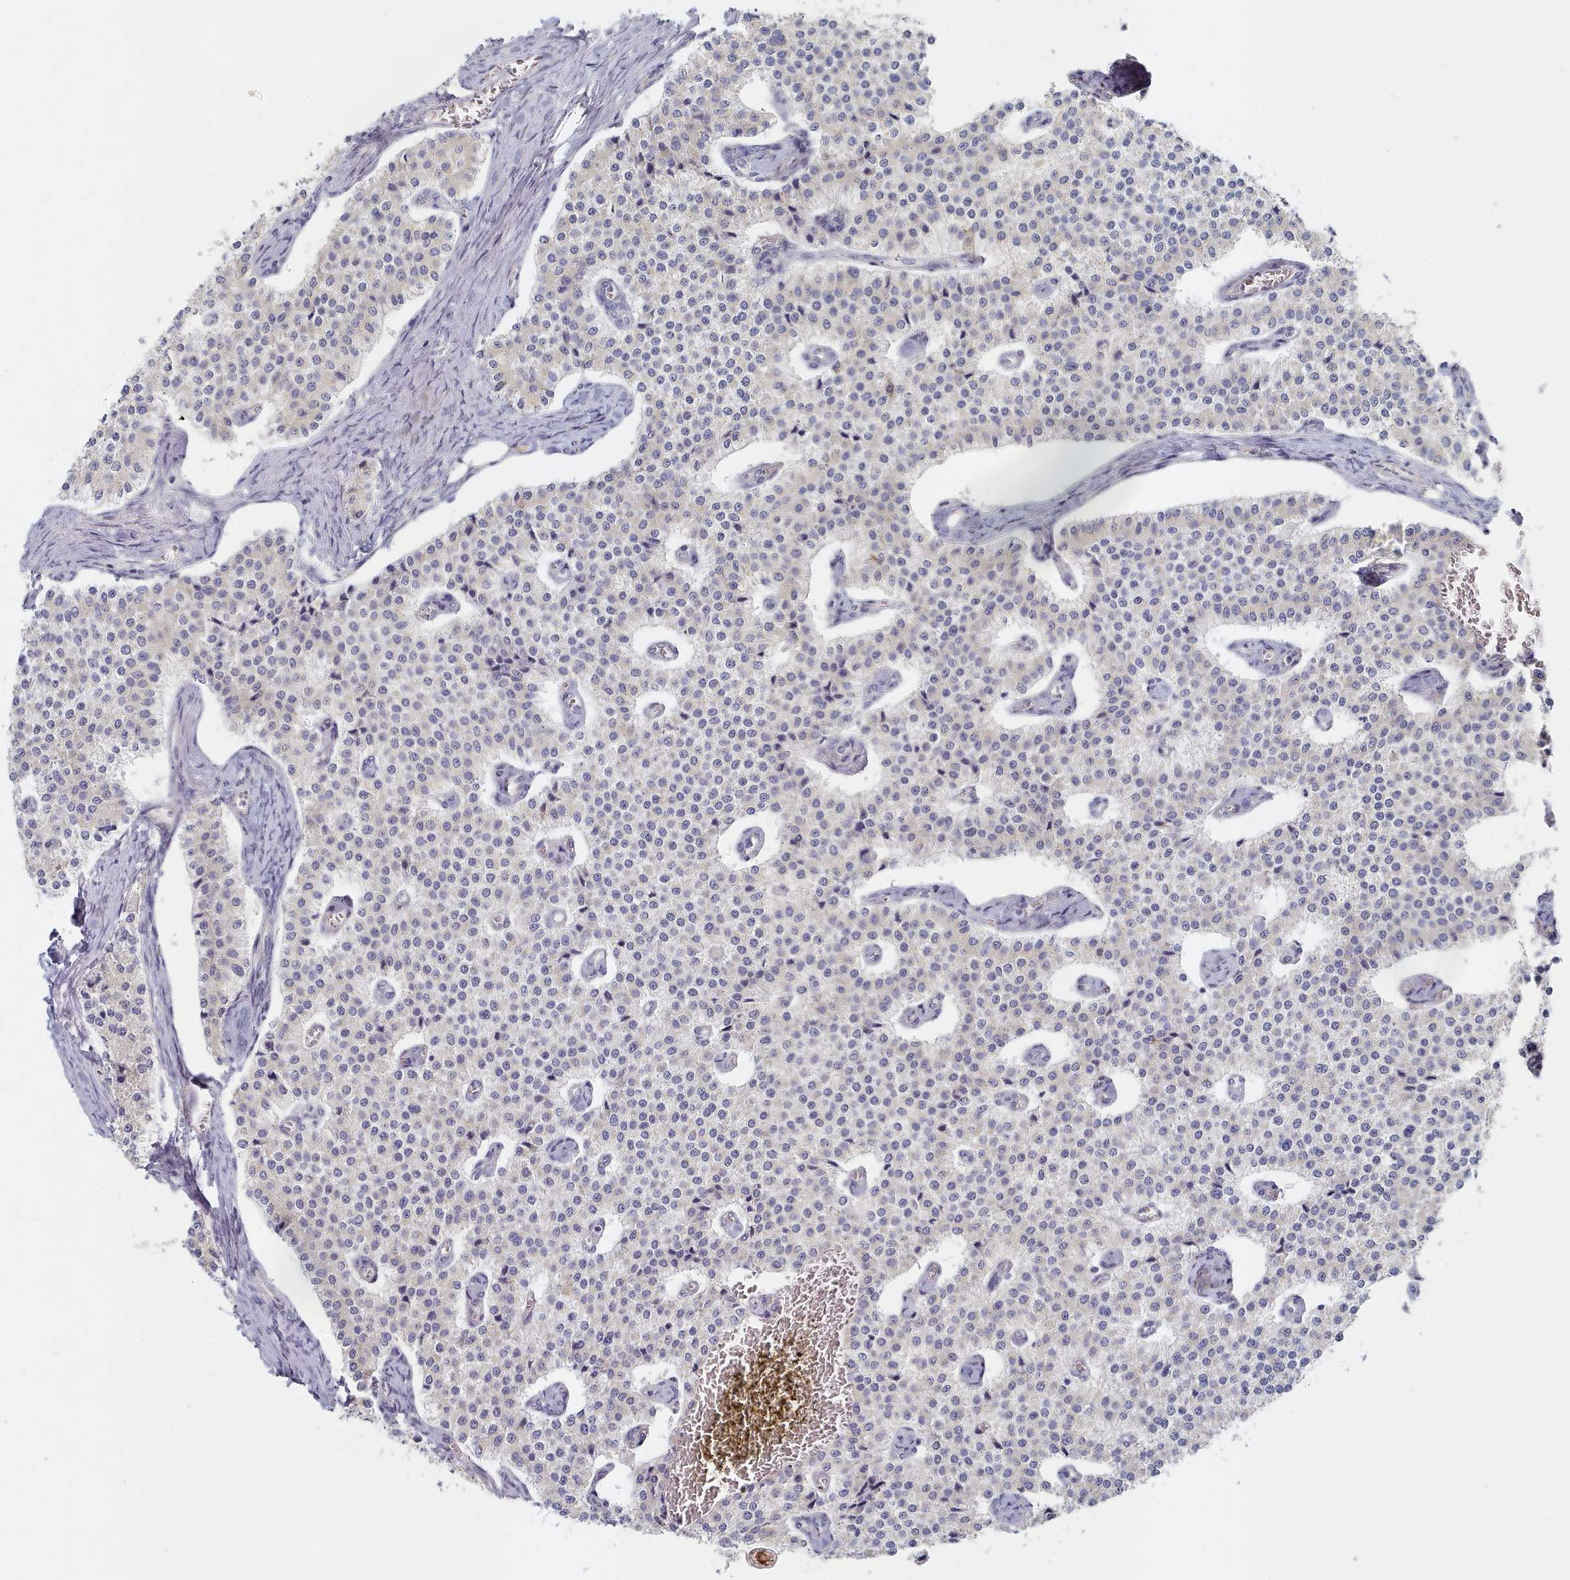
{"staining": {"intensity": "negative", "quantity": "none", "location": "none"}, "tissue": "carcinoid", "cell_type": "Tumor cells", "image_type": "cancer", "snomed": [{"axis": "morphology", "description": "Carcinoid, malignant, NOS"}, {"axis": "topography", "description": "Colon"}], "caption": "High power microscopy histopathology image of an IHC photomicrograph of carcinoid, revealing no significant positivity in tumor cells. The staining was performed using DAB (3,3'-diaminobenzidine) to visualize the protein expression in brown, while the nuclei were stained in blue with hematoxylin (Magnification: 20x).", "gene": "TYW1B", "patient": {"sex": "female", "age": 52}}